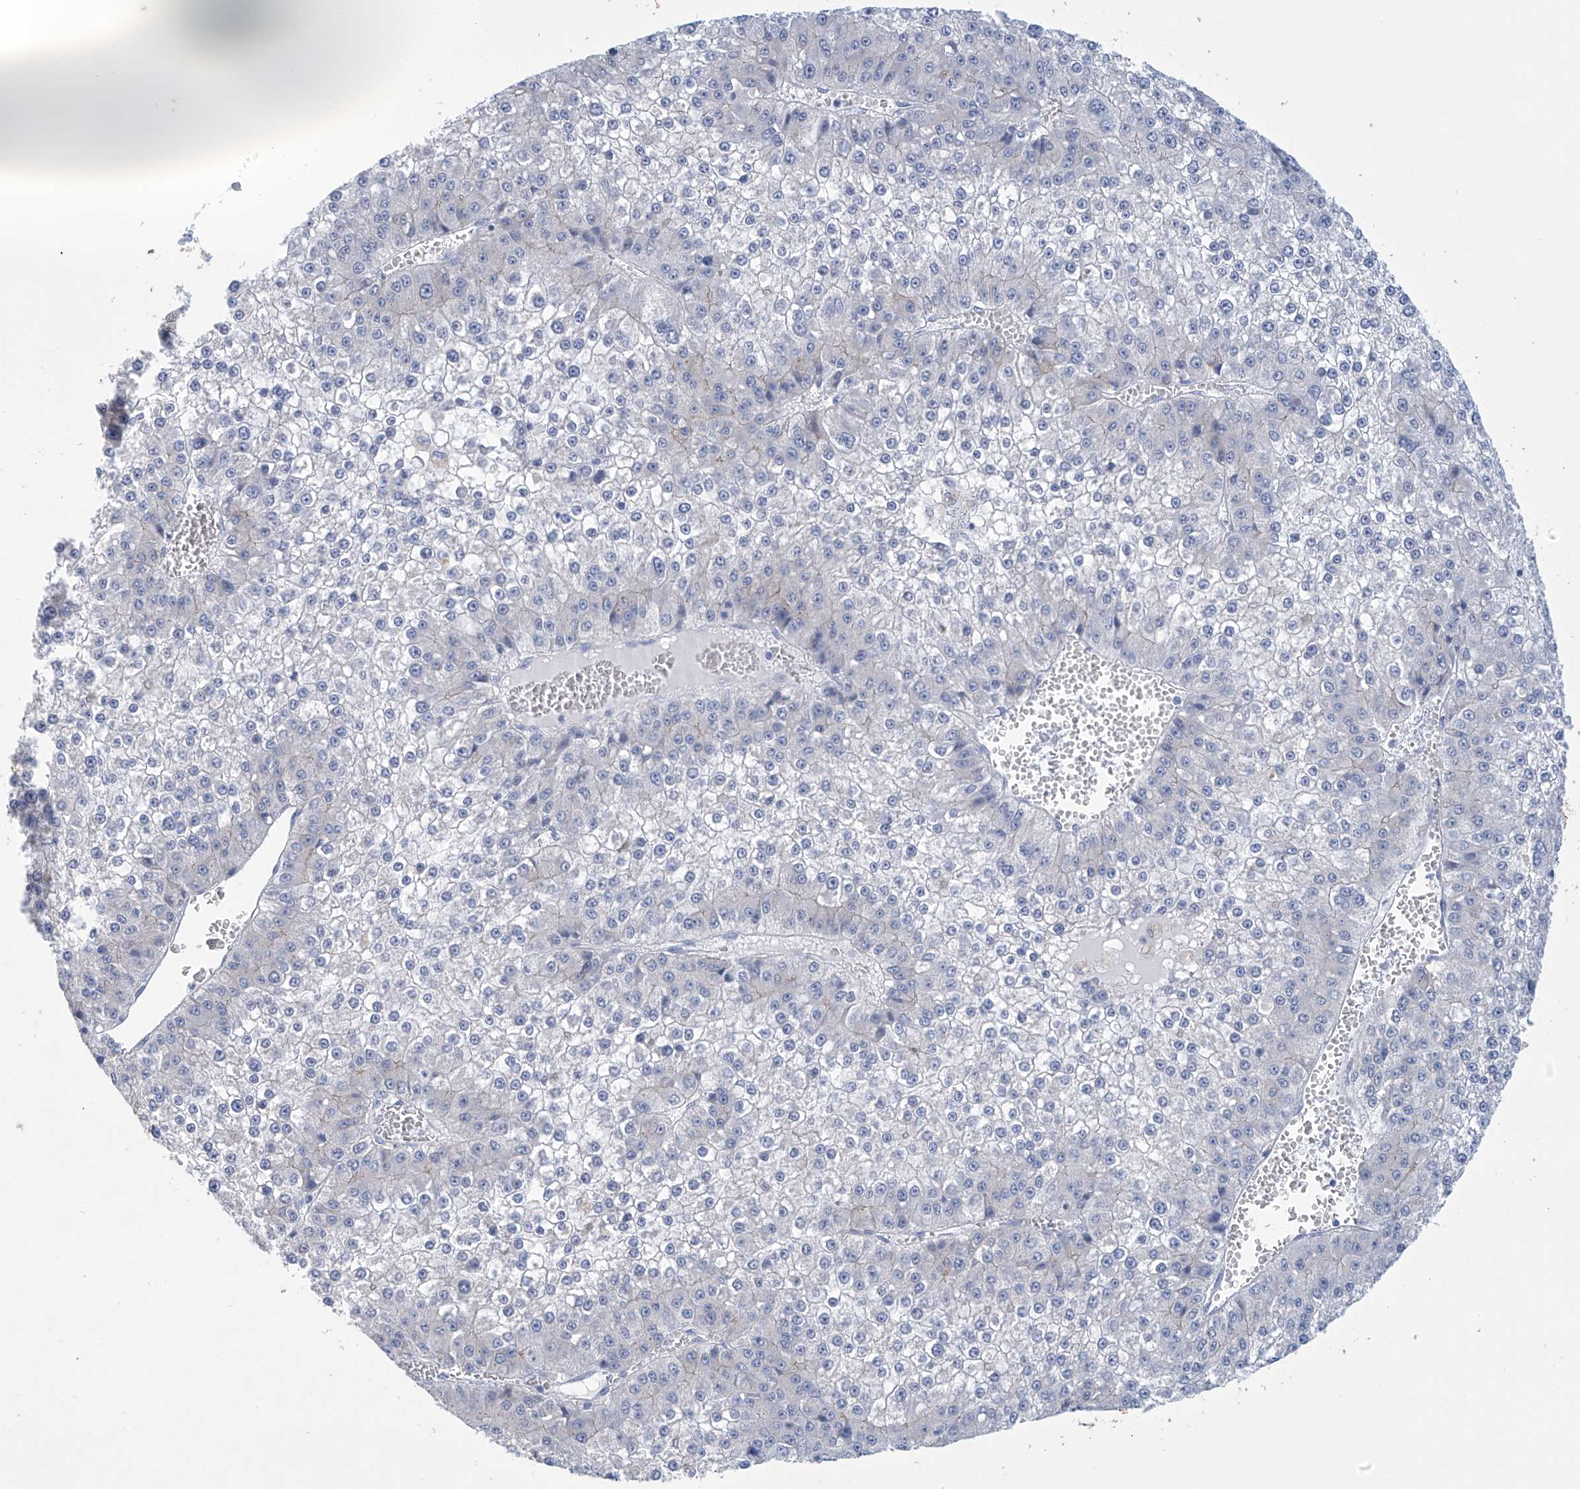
{"staining": {"intensity": "negative", "quantity": "none", "location": "none"}, "tissue": "liver cancer", "cell_type": "Tumor cells", "image_type": "cancer", "snomed": [{"axis": "morphology", "description": "Carcinoma, Hepatocellular, NOS"}, {"axis": "topography", "description": "Liver"}], "caption": "Image shows no significant protein expression in tumor cells of liver cancer (hepatocellular carcinoma).", "gene": "DSP", "patient": {"sex": "female", "age": 73}}